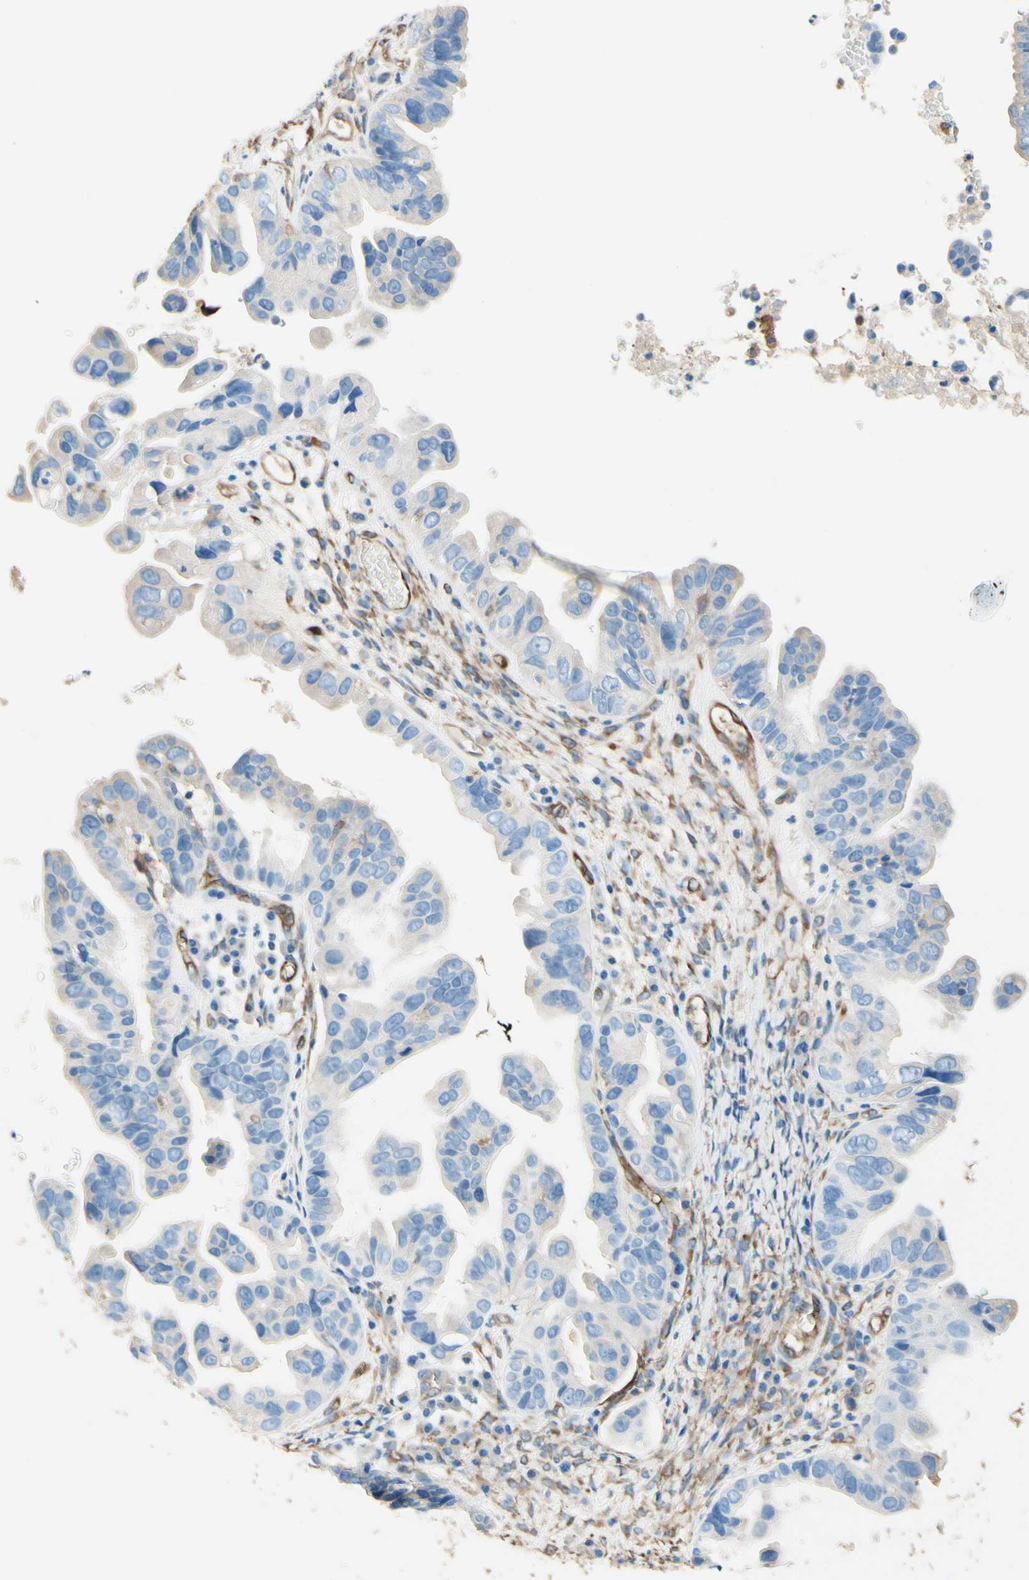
{"staining": {"intensity": "negative", "quantity": "none", "location": "none"}, "tissue": "ovarian cancer", "cell_type": "Tumor cells", "image_type": "cancer", "snomed": [{"axis": "morphology", "description": "Cystadenocarcinoma, serous, NOS"}, {"axis": "topography", "description": "Ovary"}], "caption": "The immunohistochemistry micrograph has no significant staining in tumor cells of ovarian serous cystadenocarcinoma tissue. (DAB IHC visualized using brightfield microscopy, high magnification).", "gene": "DPYSL3", "patient": {"sex": "female", "age": 56}}